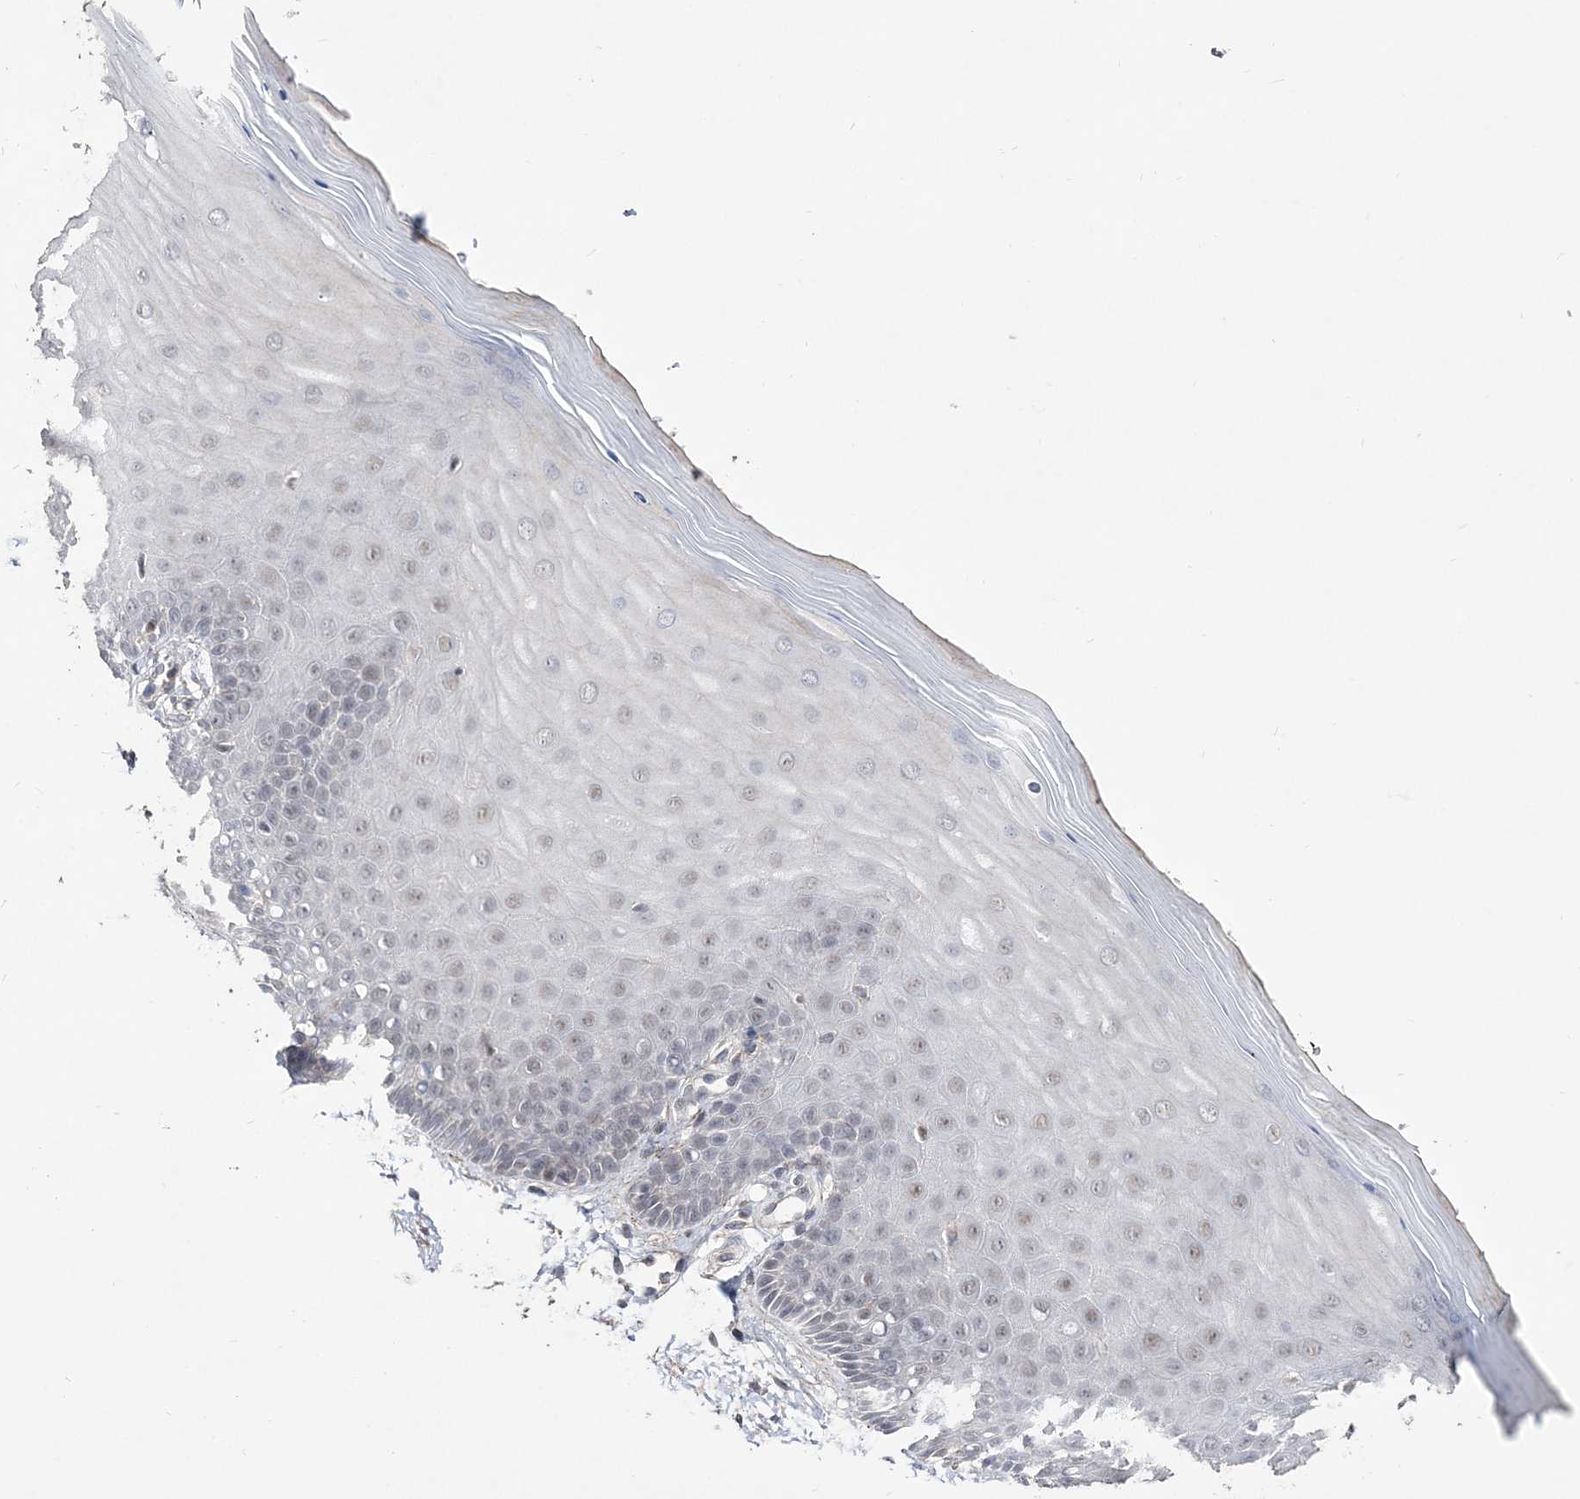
{"staining": {"intensity": "moderate", "quantity": "<25%", "location": "nuclear"}, "tissue": "cervix", "cell_type": "Glandular cells", "image_type": "normal", "snomed": [{"axis": "morphology", "description": "Normal tissue, NOS"}, {"axis": "topography", "description": "Cervix"}], "caption": "Cervix stained with DAB IHC demonstrates low levels of moderate nuclear positivity in approximately <25% of glandular cells.", "gene": "BOD1L1", "patient": {"sex": "female", "age": 55}}